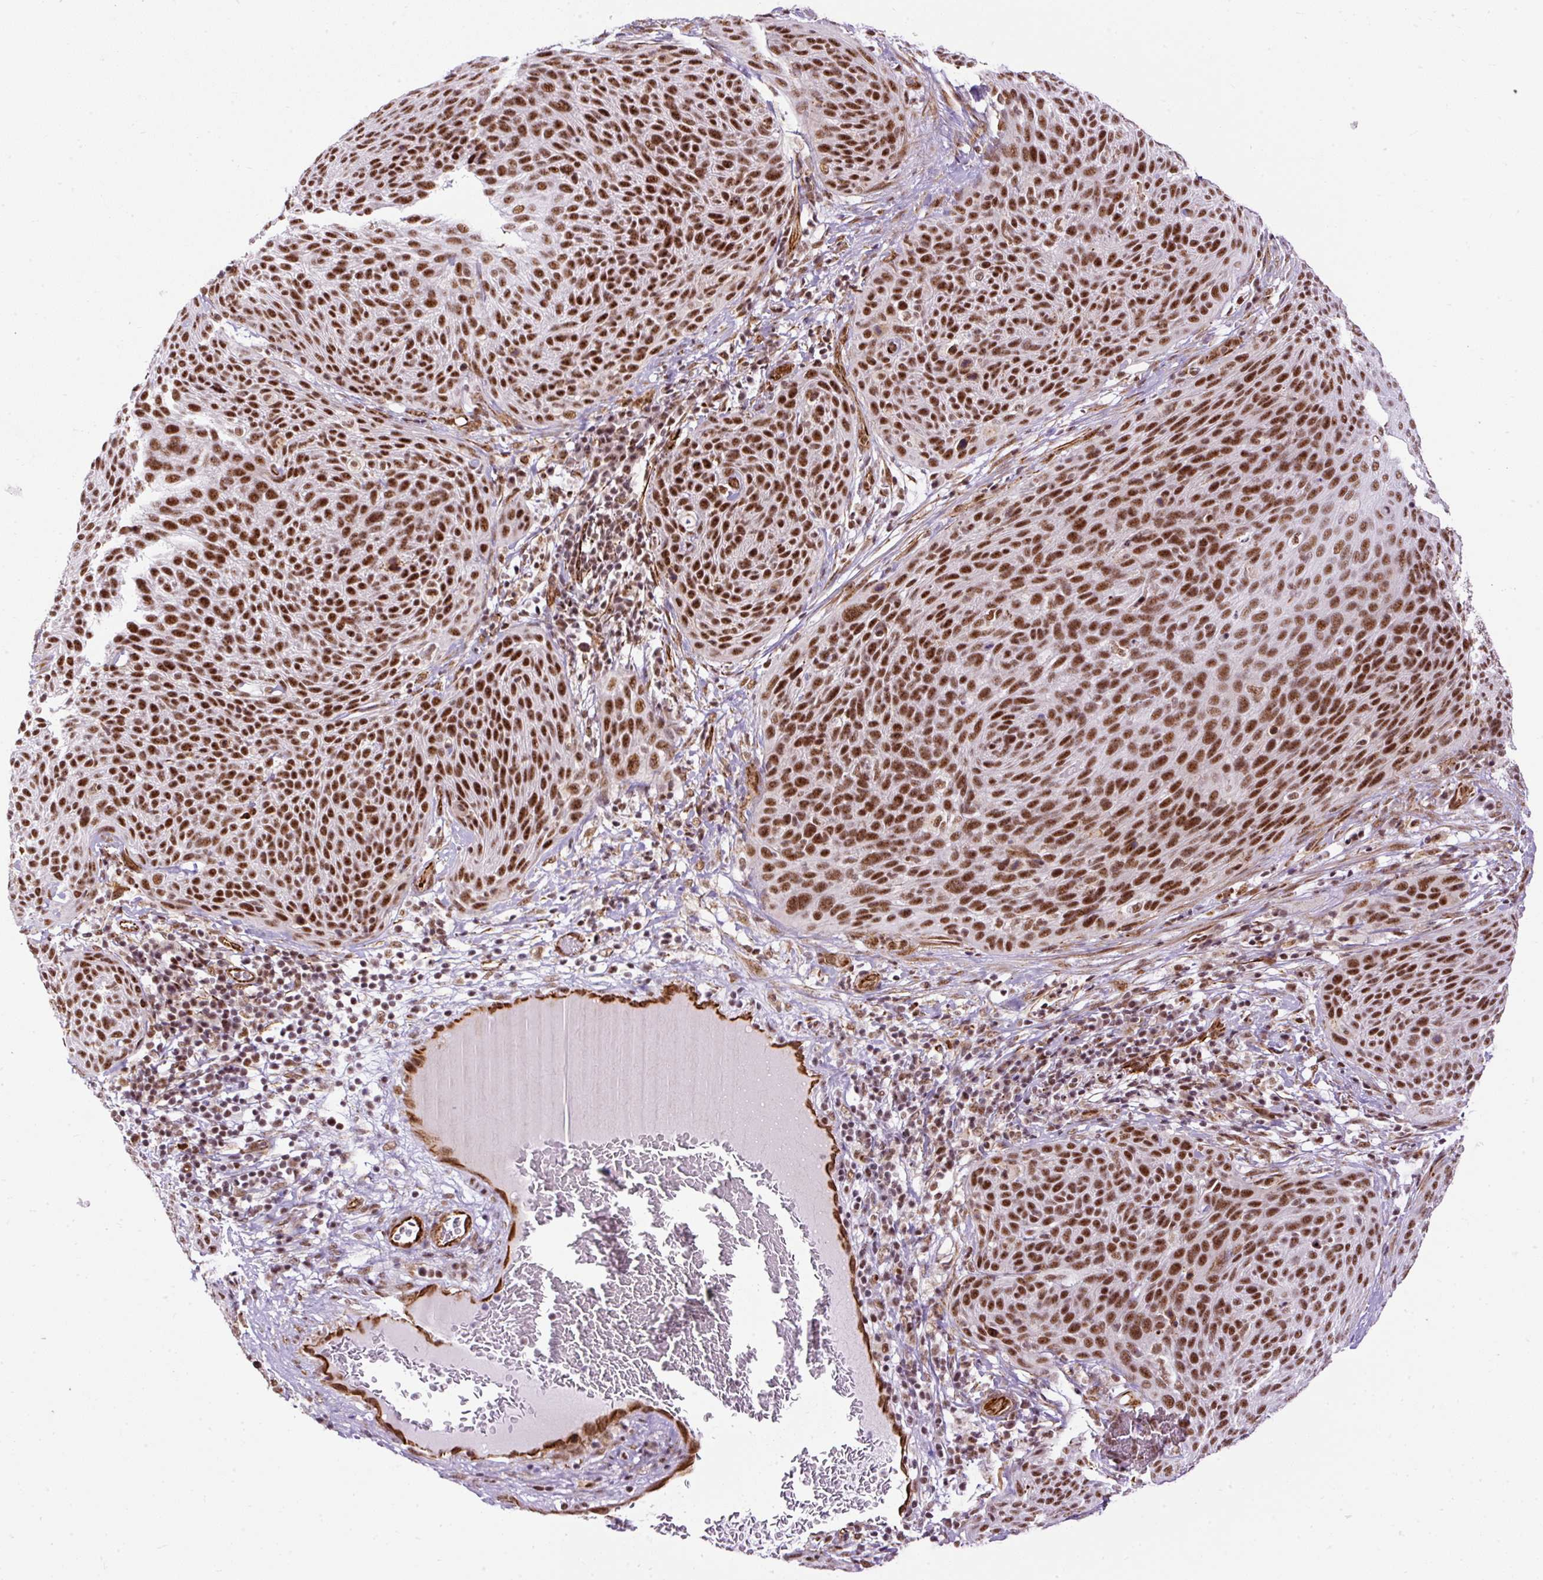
{"staining": {"intensity": "moderate", "quantity": ">75%", "location": "nuclear"}, "tissue": "cervical cancer", "cell_type": "Tumor cells", "image_type": "cancer", "snomed": [{"axis": "morphology", "description": "Squamous cell carcinoma, NOS"}, {"axis": "topography", "description": "Cervix"}], "caption": "IHC image of squamous cell carcinoma (cervical) stained for a protein (brown), which displays medium levels of moderate nuclear positivity in approximately >75% of tumor cells.", "gene": "LUC7L2", "patient": {"sex": "female", "age": 31}}